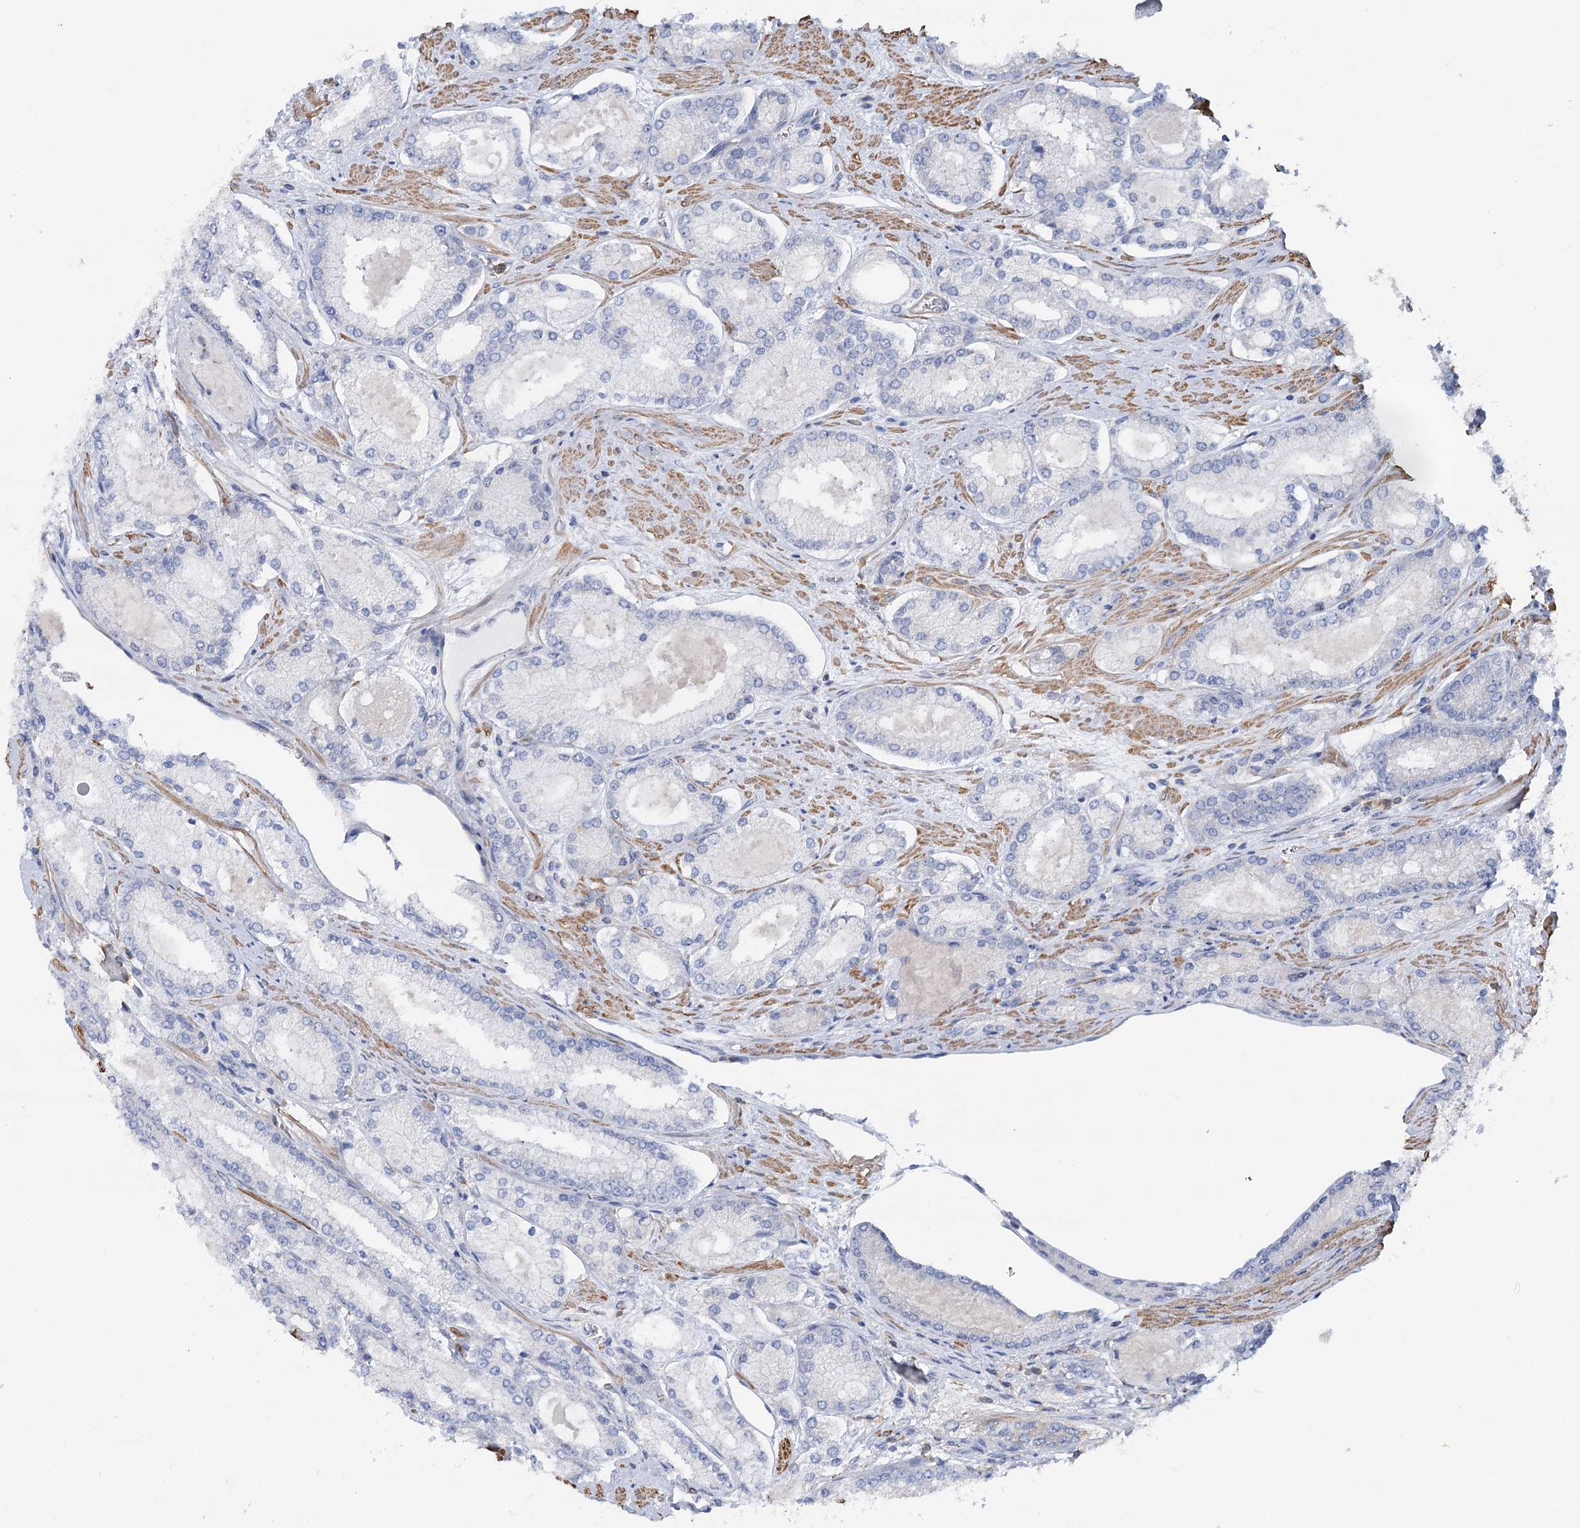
{"staining": {"intensity": "negative", "quantity": "none", "location": "none"}, "tissue": "prostate cancer", "cell_type": "Tumor cells", "image_type": "cancer", "snomed": [{"axis": "morphology", "description": "Adenocarcinoma, Low grade"}, {"axis": "topography", "description": "Prostate"}], "caption": "Immunohistochemistry (IHC) micrograph of human prostate cancer stained for a protein (brown), which demonstrates no expression in tumor cells. (Immunohistochemistry, brightfield microscopy, high magnification).", "gene": "LARP1B", "patient": {"sex": "male", "age": 74}}